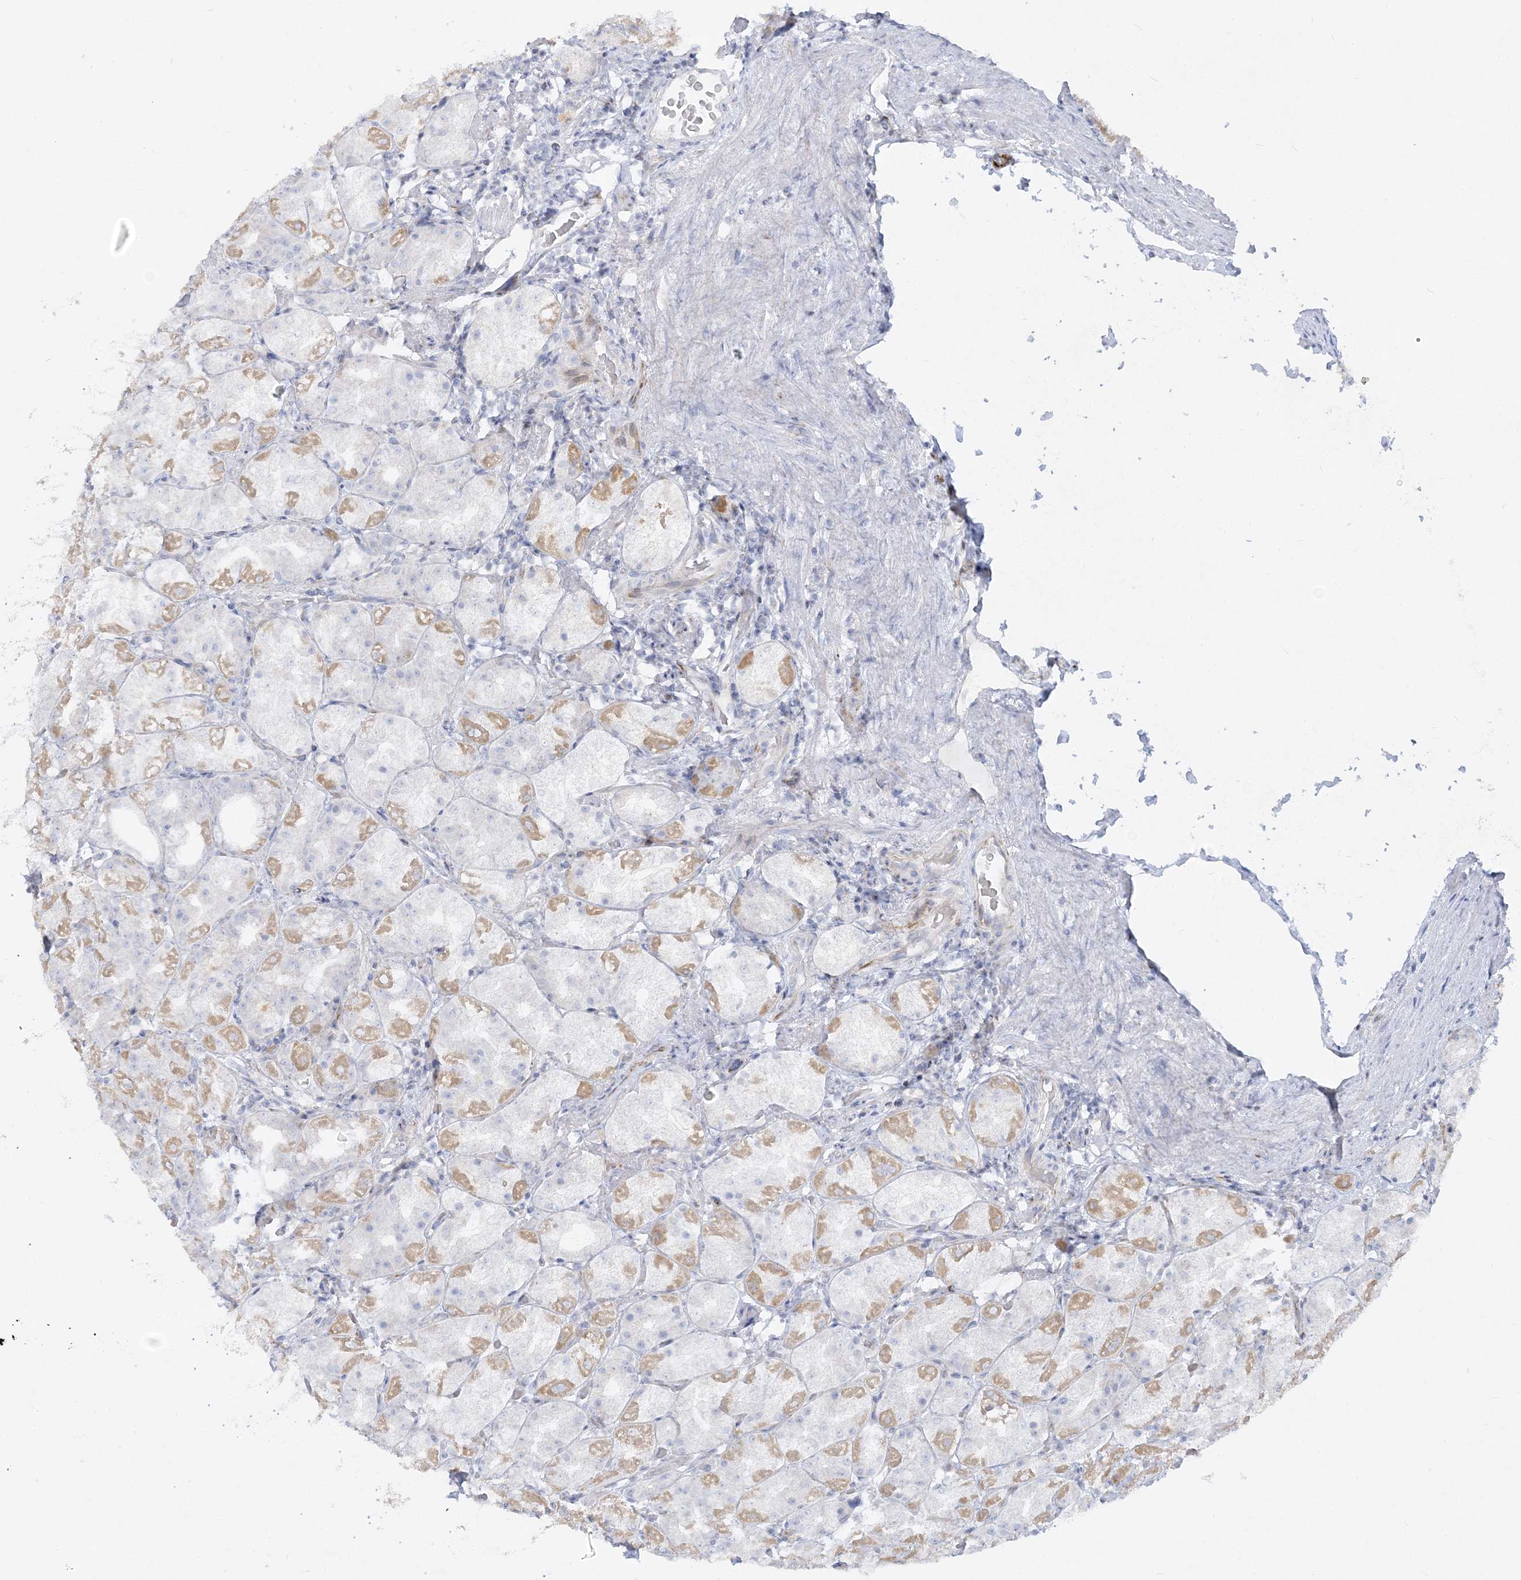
{"staining": {"intensity": "weak", "quantity": "25%-75%", "location": "cytoplasmic/membranous"}, "tissue": "stomach", "cell_type": "Glandular cells", "image_type": "normal", "snomed": [{"axis": "morphology", "description": "Normal tissue, NOS"}, {"axis": "topography", "description": "Stomach, upper"}], "caption": "Stomach stained with DAB (3,3'-diaminobenzidine) IHC exhibits low levels of weak cytoplasmic/membranous expression in about 25%-75% of glandular cells.", "gene": "GPAT2", "patient": {"sex": "male", "age": 68}}